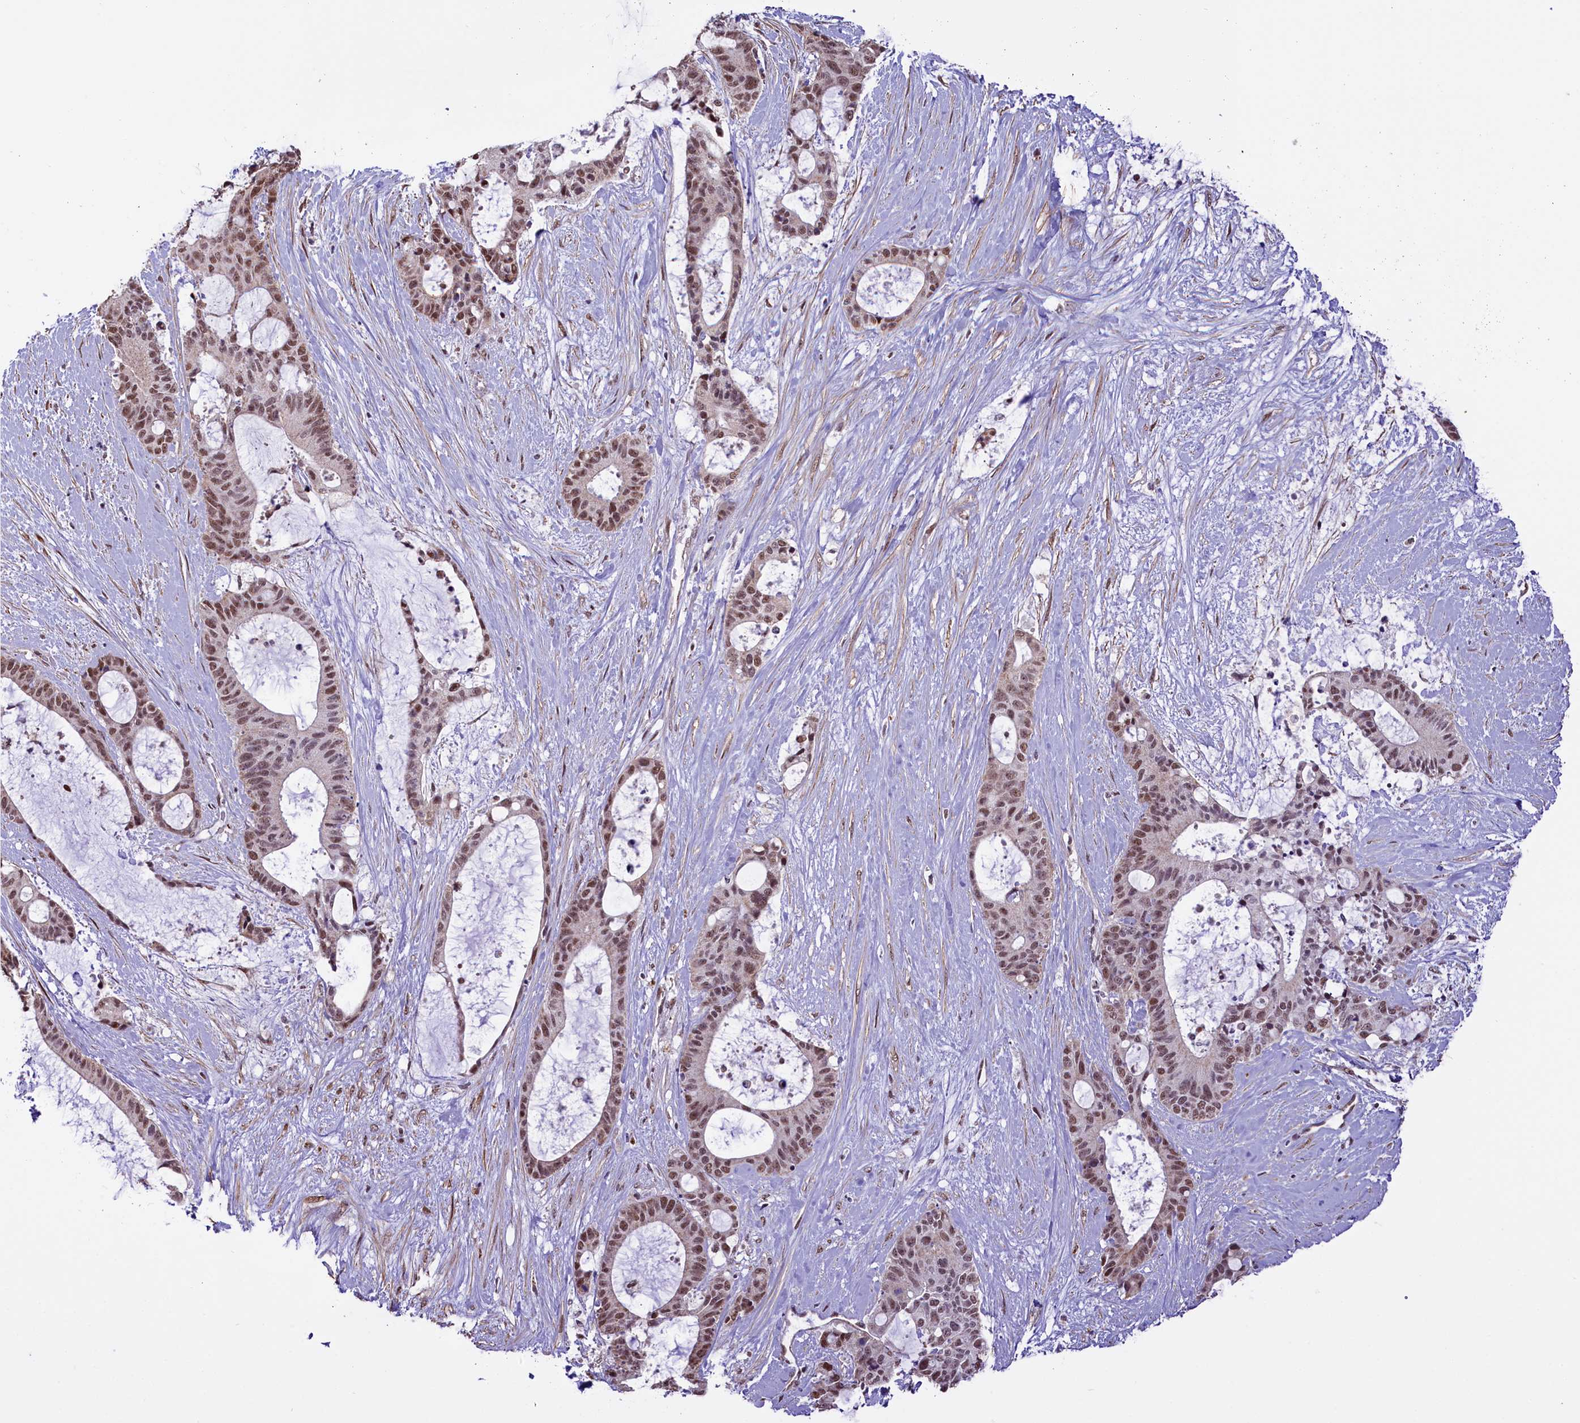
{"staining": {"intensity": "weak", "quantity": ">75%", "location": "nuclear"}, "tissue": "liver cancer", "cell_type": "Tumor cells", "image_type": "cancer", "snomed": [{"axis": "morphology", "description": "Normal tissue, NOS"}, {"axis": "morphology", "description": "Cholangiocarcinoma"}, {"axis": "topography", "description": "Liver"}, {"axis": "topography", "description": "Peripheral nerve tissue"}], "caption": "This is an image of immunohistochemistry (IHC) staining of liver cancer, which shows weak positivity in the nuclear of tumor cells.", "gene": "MRPL54", "patient": {"sex": "female", "age": 73}}